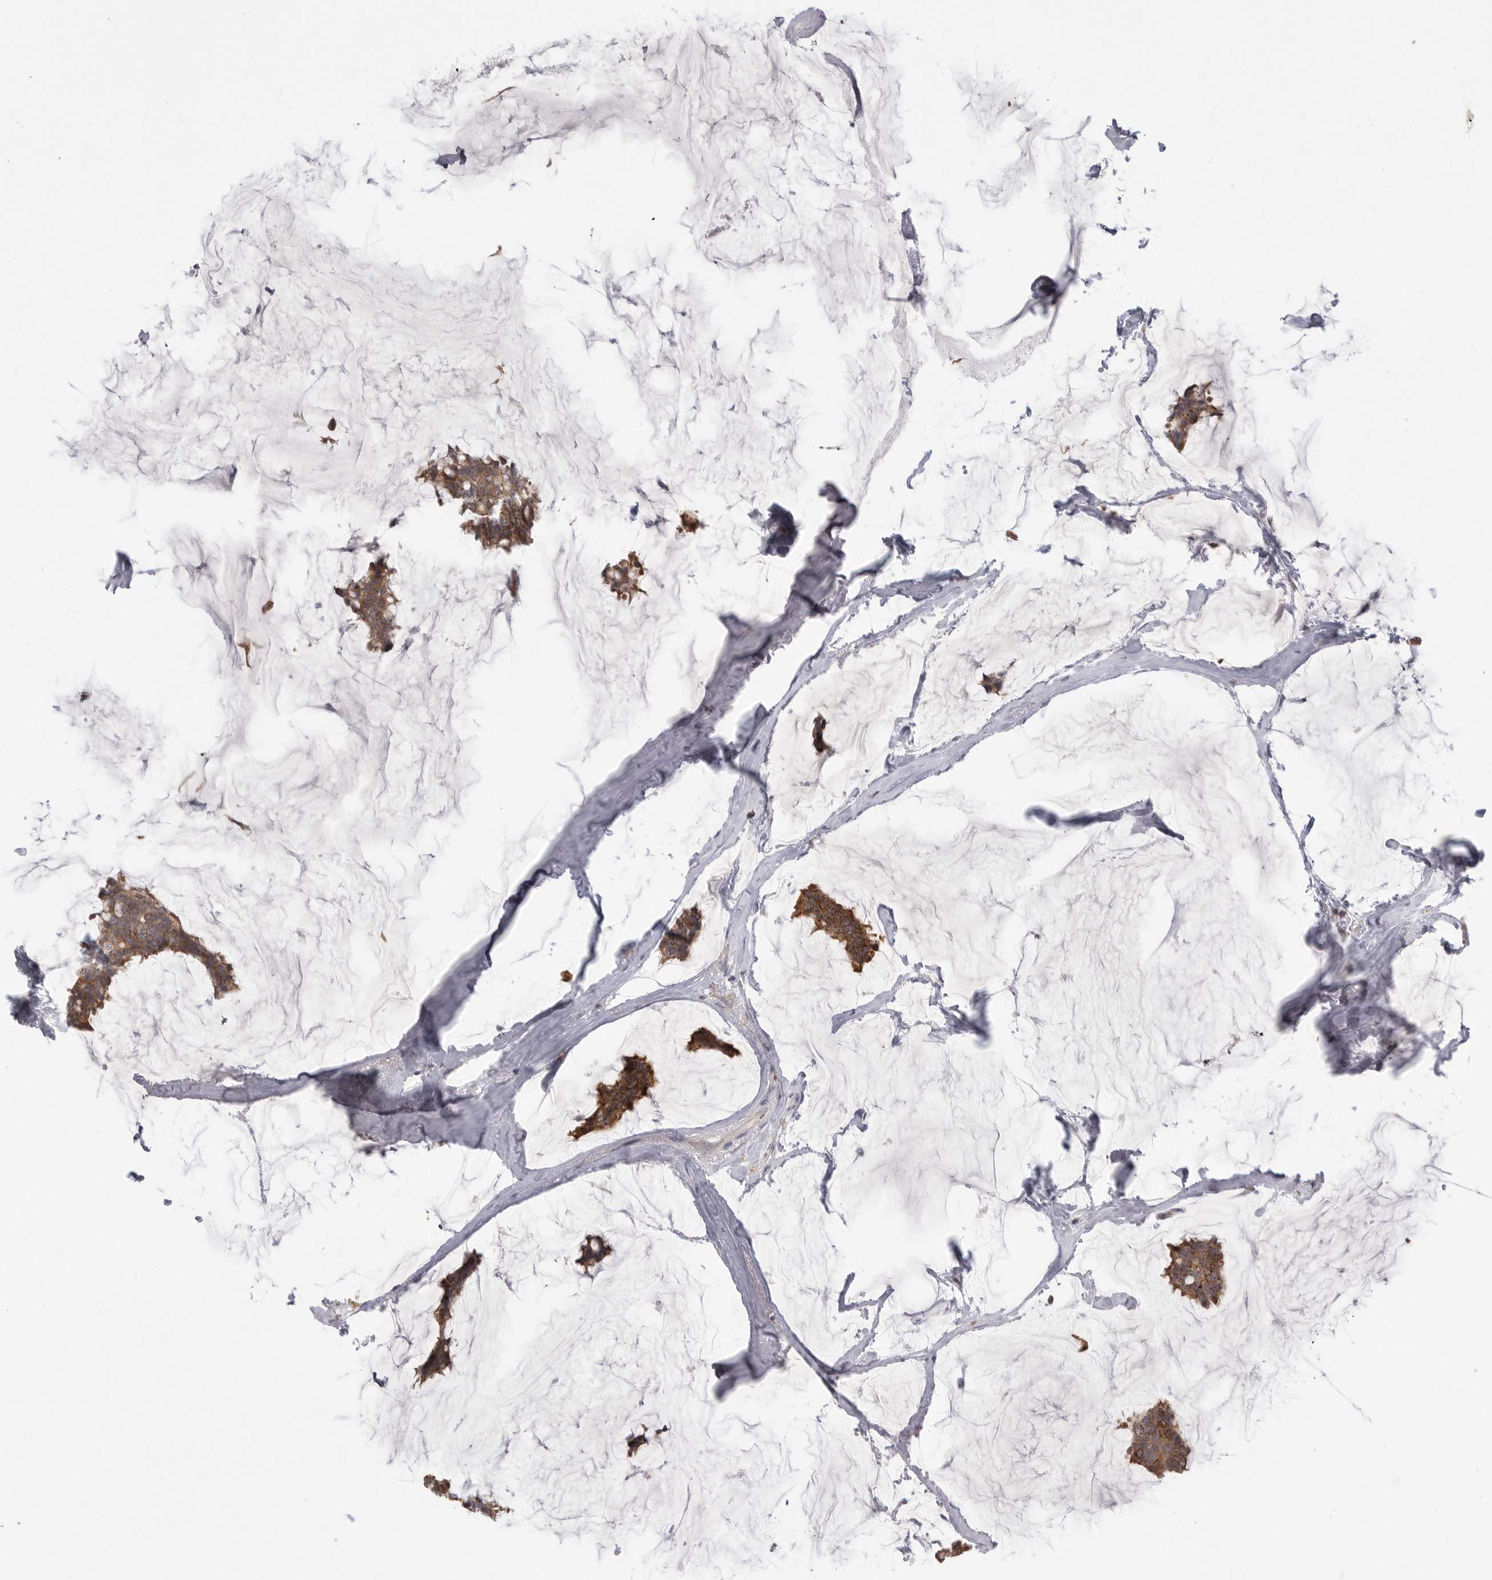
{"staining": {"intensity": "moderate", "quantity": ">75%", "location": "cytoplasmic/membranous"}, "tissue": "breast cancer", "cell_type": "Tumor cells", "image_type": "cancer", "snomed": [{"axis": "morphology", "description": "Duct carcinoma"}, {"axis": "topography", "description": "Breast"}], "caption": "The immunohistochemical stain highlights moderate cytoplasmic/membranous expression in tumor cells of breast cancer tissue.", "gene": "KYAT3", "patient": {"sex": "female", "age": 93}}